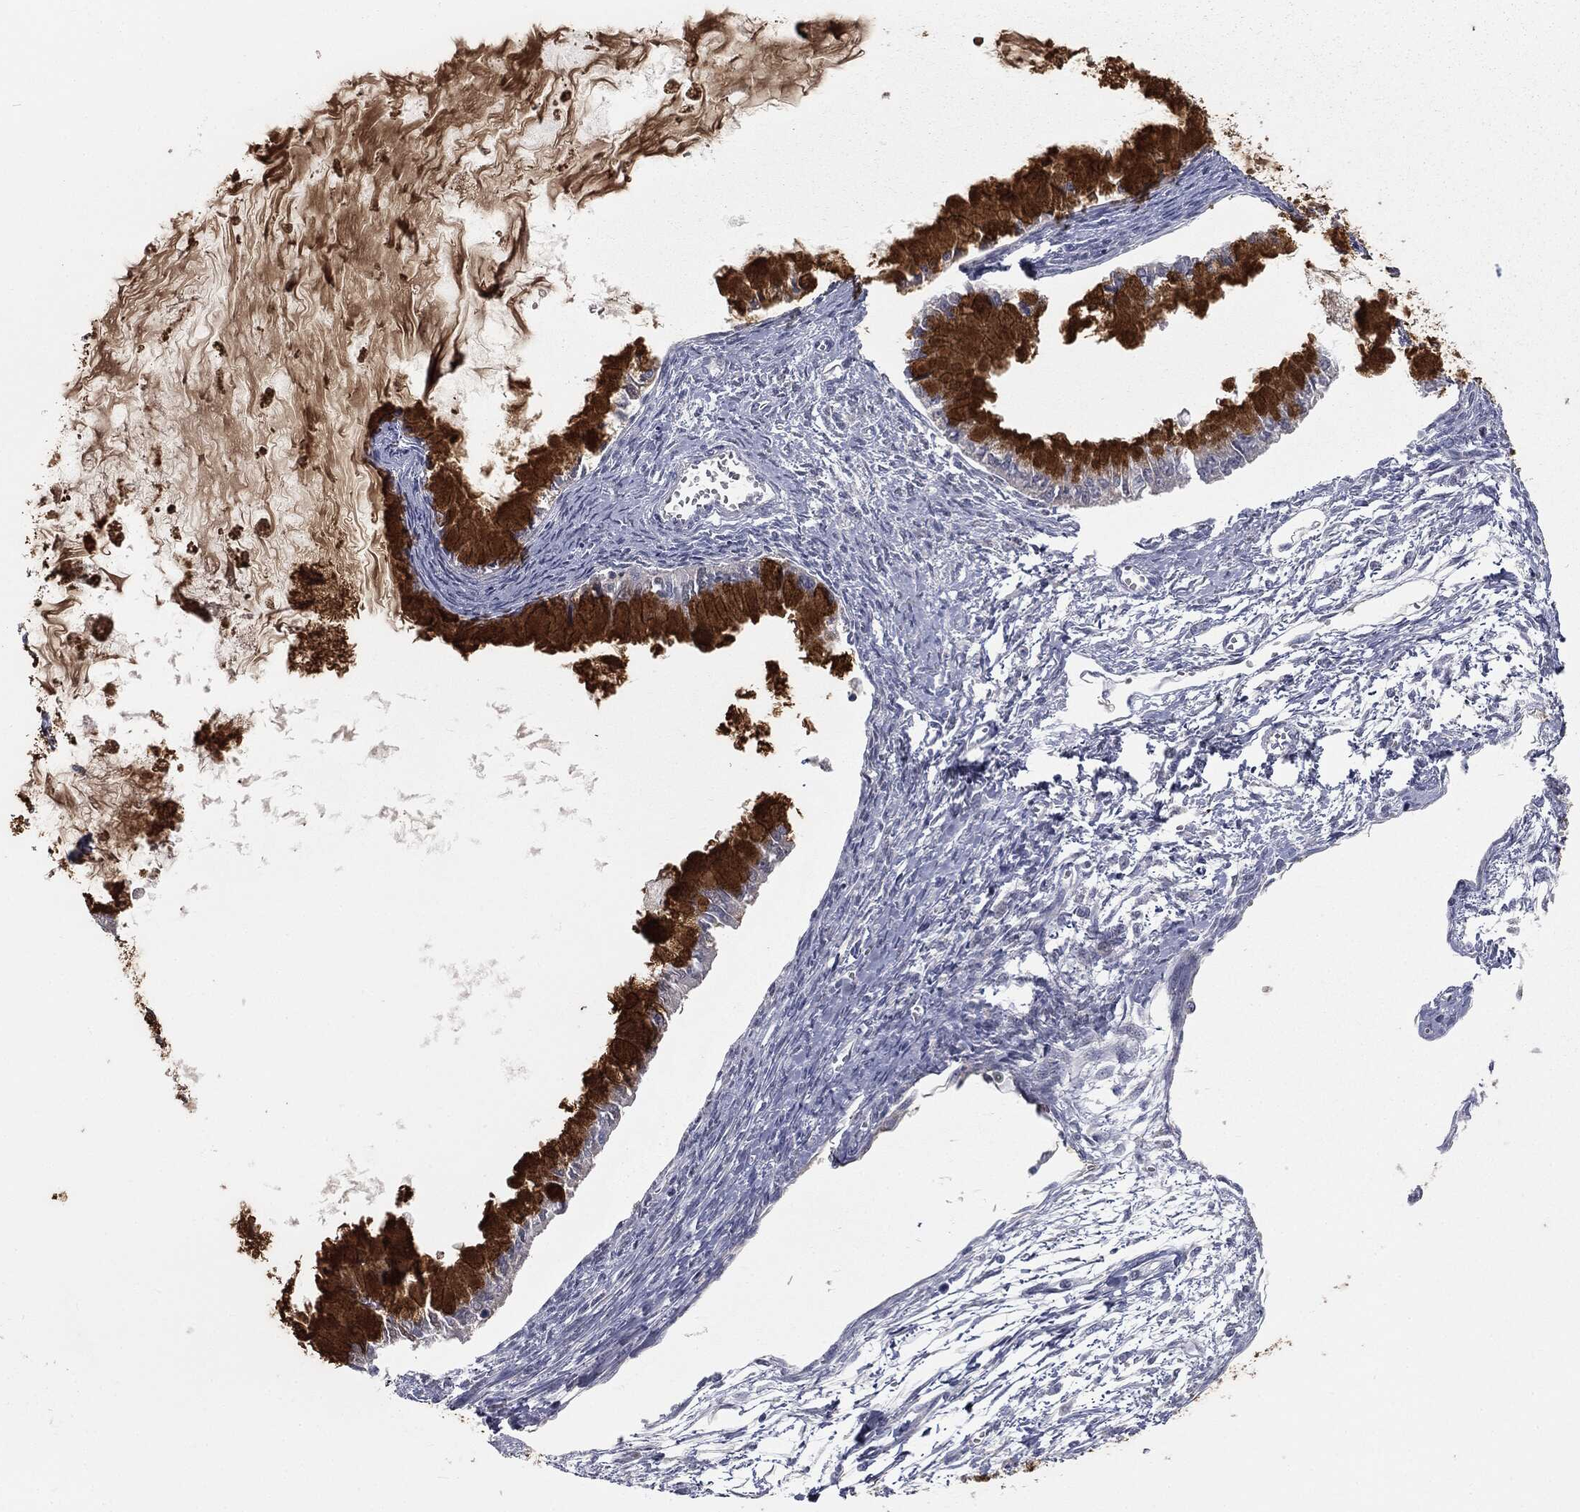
{"staining": {"intensity": "strong", "quantity": ">75%", "location": "cytoplasmic/membranous"}, "tissue": "ovarian cancer", "cell_type": "Tumor cells", "image_type": "cancer", "snomed": [{"axis": "morphology", "description": "Cystadenocarcinoma, mucinous, NOS"}, {"axis": "topography", "description": "Ovary"}], "caption": "Mucinous cystadenocarcinoma (ovarian) was stained to show a protein in brown. There is high levels of strong cytoplasmic/membranous positivity in approximately >75% of tumor cells.", "gene": "MUC5AC", "patient": {"sex": "female", "age": 34}}